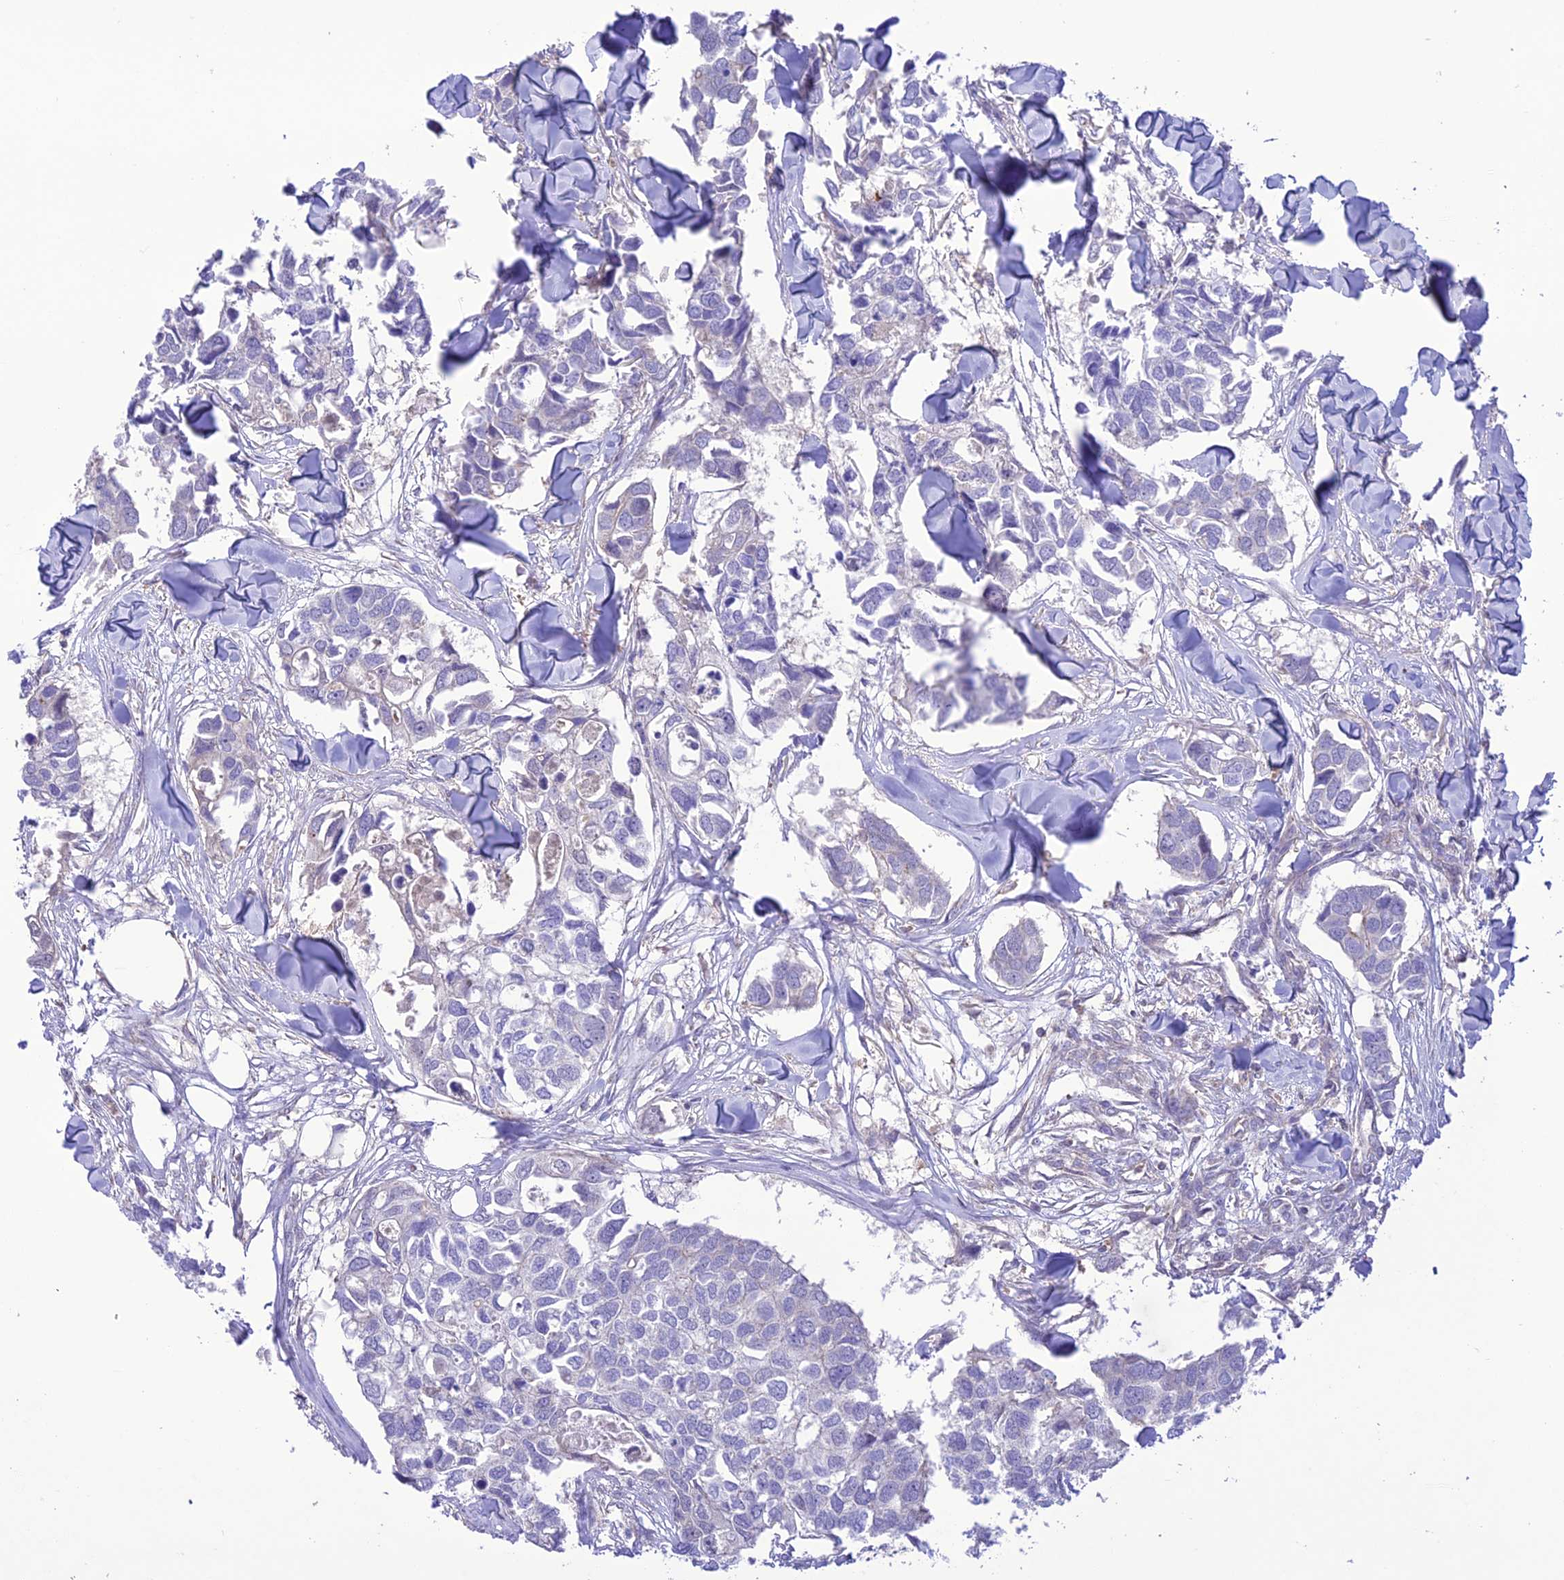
{"staining": {"intensity": "negative", "quantity": "none", "location": "none"}, "tissue": "breast cancer", "cell_type": "Tumor cells", "image_type": "cancer", "snomed": [{"axis": "morphology", "description": "Duct carcinoma"}, {"axis": "topography", "description": "Breast"}], "caption": "A micrograph of human breast cancer is negative for staining in tumor cells.", "gene": "FCHSD1", "patient": {"sex": "female", "age": 83}}